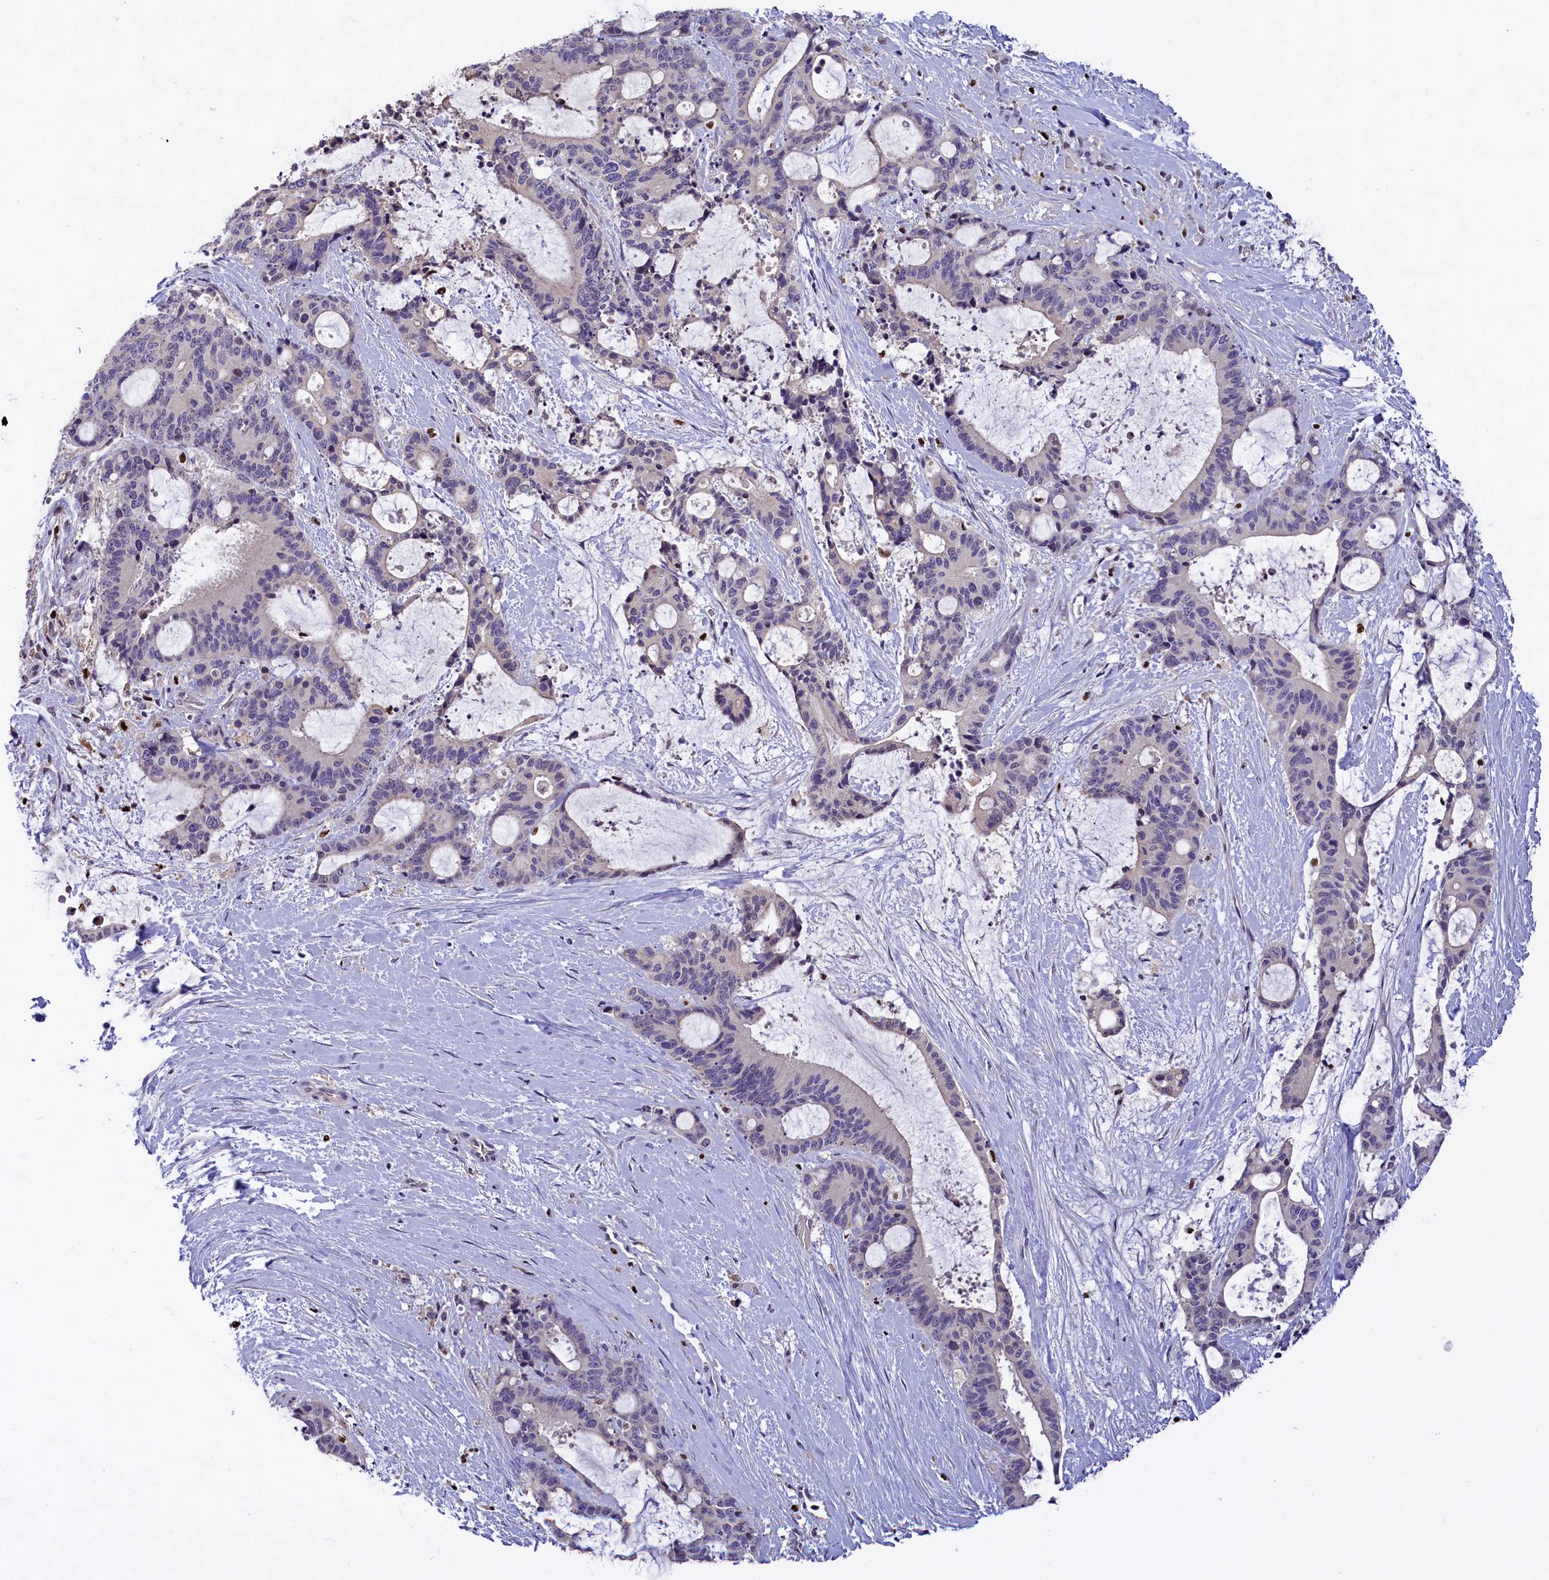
{"staining": {"intensity": "negative", "quantity": "none", "location": "none"}, "tissue": "liver cancer", "cell_type": "Tumor cells", "image_type": "cancer", "snomed": [{"axis": "morphology", "description": "Normal tissue, NOS"}, {"axis": "morphology", "description": "Cholangiocarcinoma"}, {"axis": "topography", "description": "Liver"}, {"axis": "topography", "description": "Peripheral nerve tissue"}], "caption": "Photomicrograph shows no protein positivity in tumor cells of liver cancer (cholangiocarcinoma) tissue. The staining was performed using DAB to visualize the protein expression in brown, while the nuclei were stained in blue with hematoxylin (Magnification: 20x).", "gene": "BTBD9", "patient": {"sex": "female", "age": 73}}